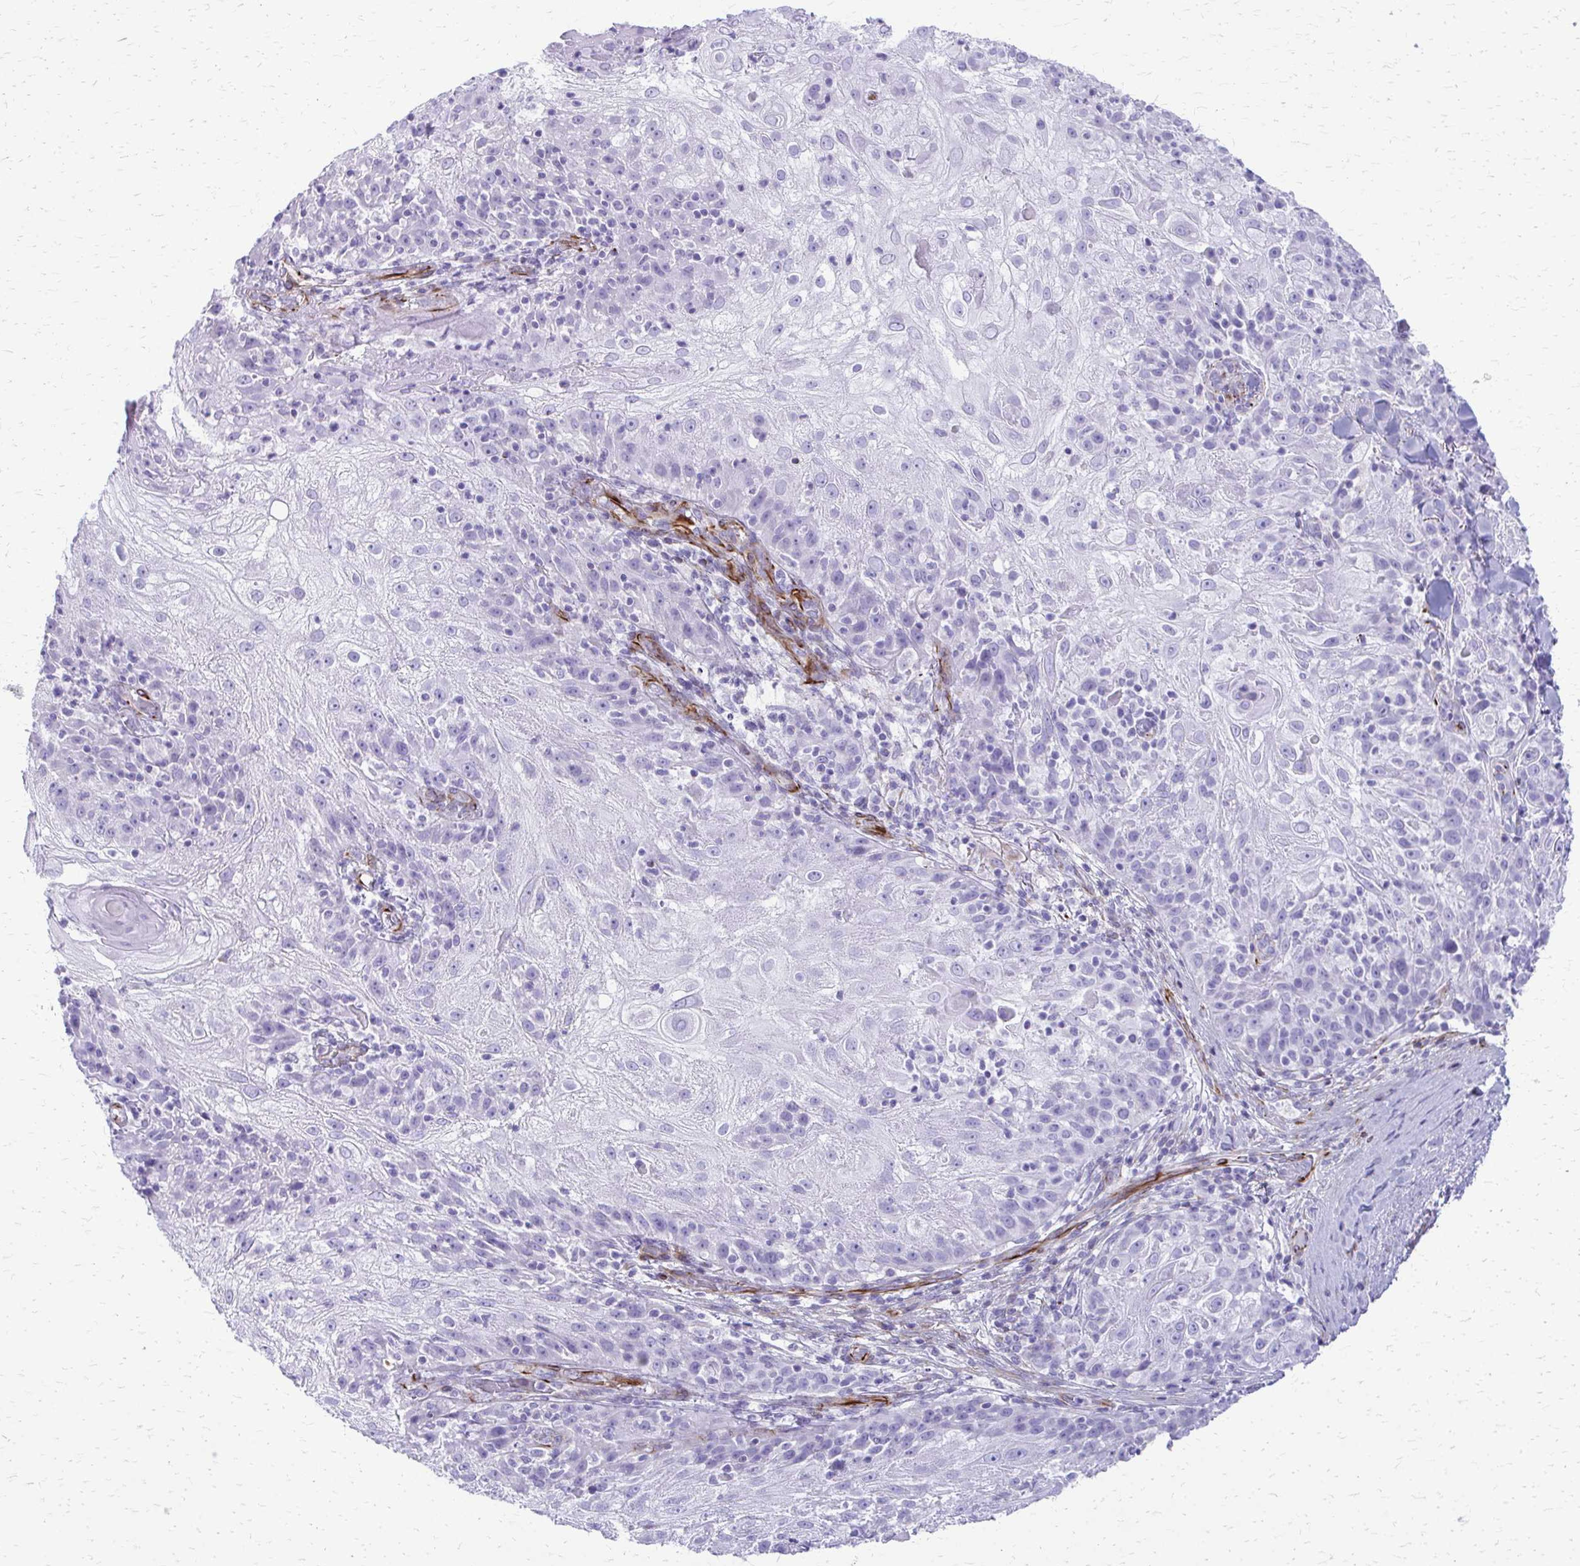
{"staining": {"intensity": "negative", "quantity": "none", "location": "none"}, "tissue": "skin cancer", "cell_type": "Tumor cells", "image_type": "cancer", "snomed": [{"axis": "morphology", "description": "Normal tissue, NOS"}, {"axis": "morphology", "description": "Squamous cell carcinoma, NOS"}, {"axis": "topography", "description": "Skin"}], "caption": "Immunohistochemistry of human skin cancer shows no expression in tumor cells.", "gene": "TRIM6", "patient": {"sex": "female", "age": 83}}